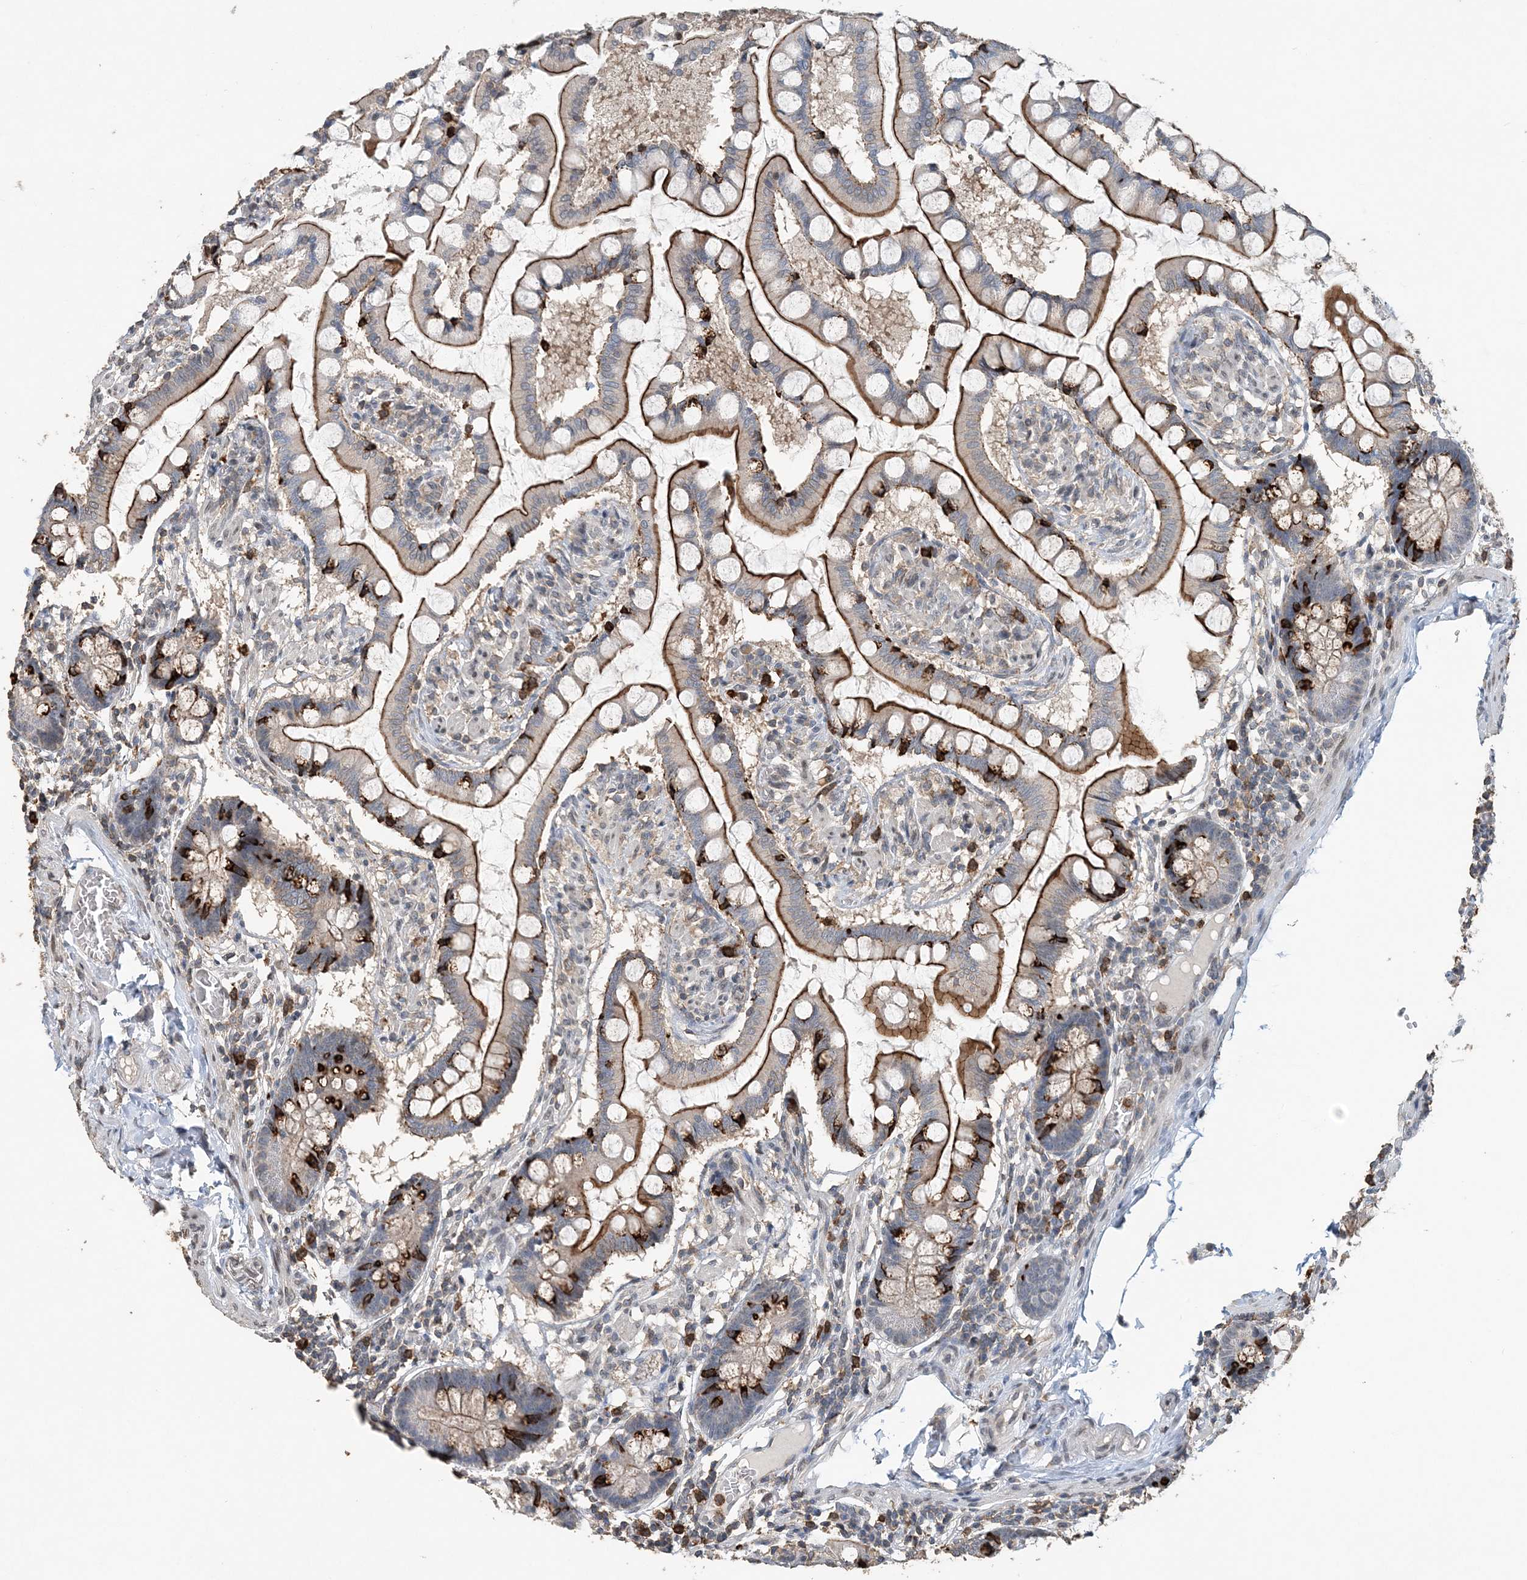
{"staining": {"intensity": "strong", "quantity": "25%-75%", "location": "cytoplasmic/membranous"}, "tissue": "small intestine", "cell_type": "Glandular cells", "image_type": "normal", "snomed": [{"axis": "morphology", "description": "Normal tissue, NOS"}, {"axis": "topography", "description": "Small intestine"}], "caption": "Protein expression analysis of unremarkable human small intestine reveals strong cytoplasmic/membranous expression in about 25%-75% of glandular cells. The staining was performed using DAB (3,3'-diaminobenzidine) to visualize the protein expression in brown, while the nuclei were stained in blue with hematoxylin (Magnification: 20x).", "gene": "FAM110A", "patient": {"sex": "male", "age": 41}}